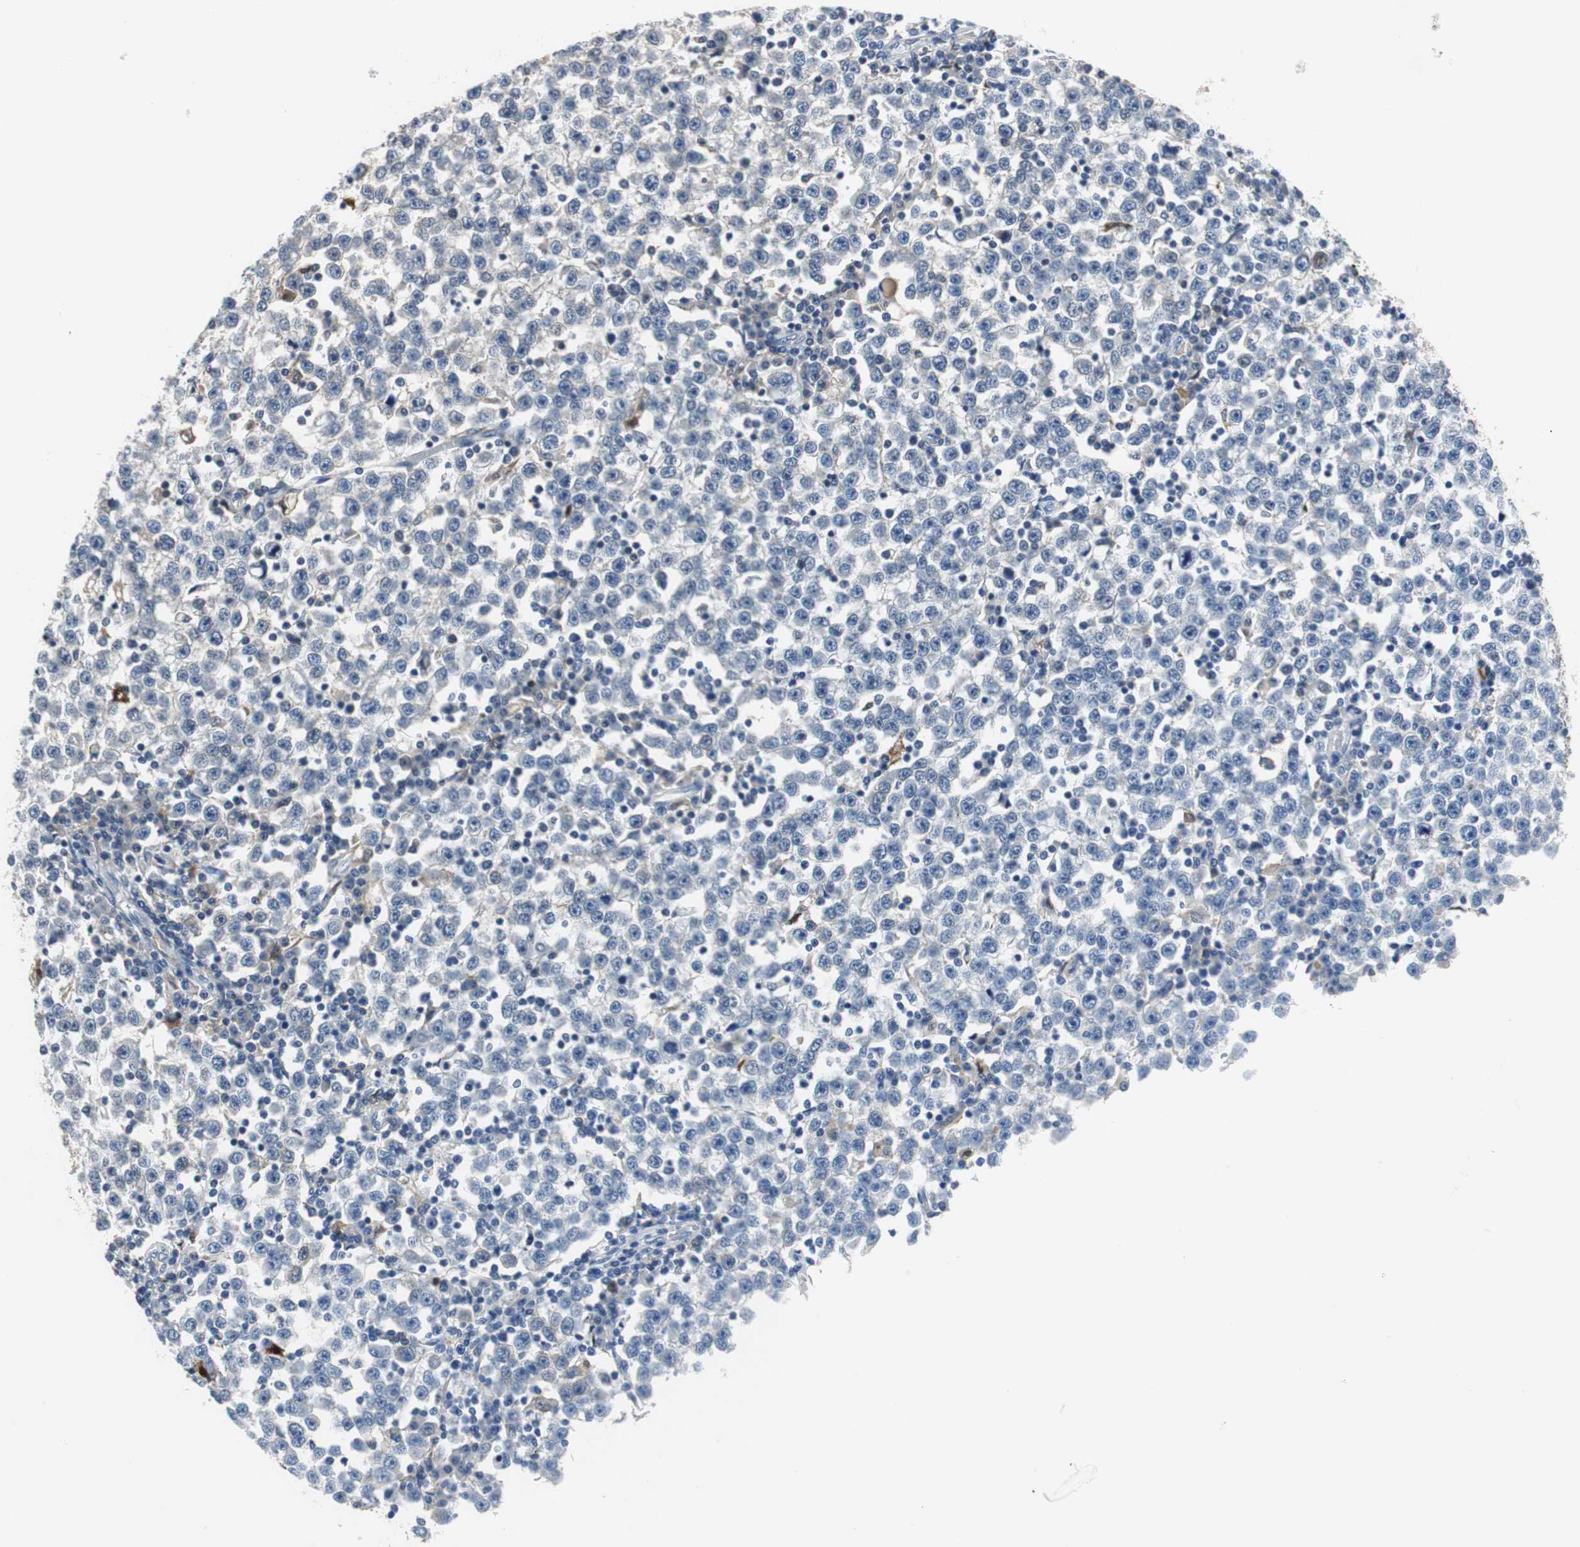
{"staining": {"intensity": "negative", "quantity": "none", "location": "none"}, "tissue": "testis cancer", "cell_type": "Tumor cells", "image_type": "cancer", "snomed": [{"axis": "morphology", "description": "Seminoma, NOS"}, {"axis": "topography", "description": "Testis"}], "caption": "Testis seminoma was stained to show a protein in brown. There is no significant positivity in tumor cells.", "gene": "ORM1", "patient": {"sex": "male", "age": 65}}